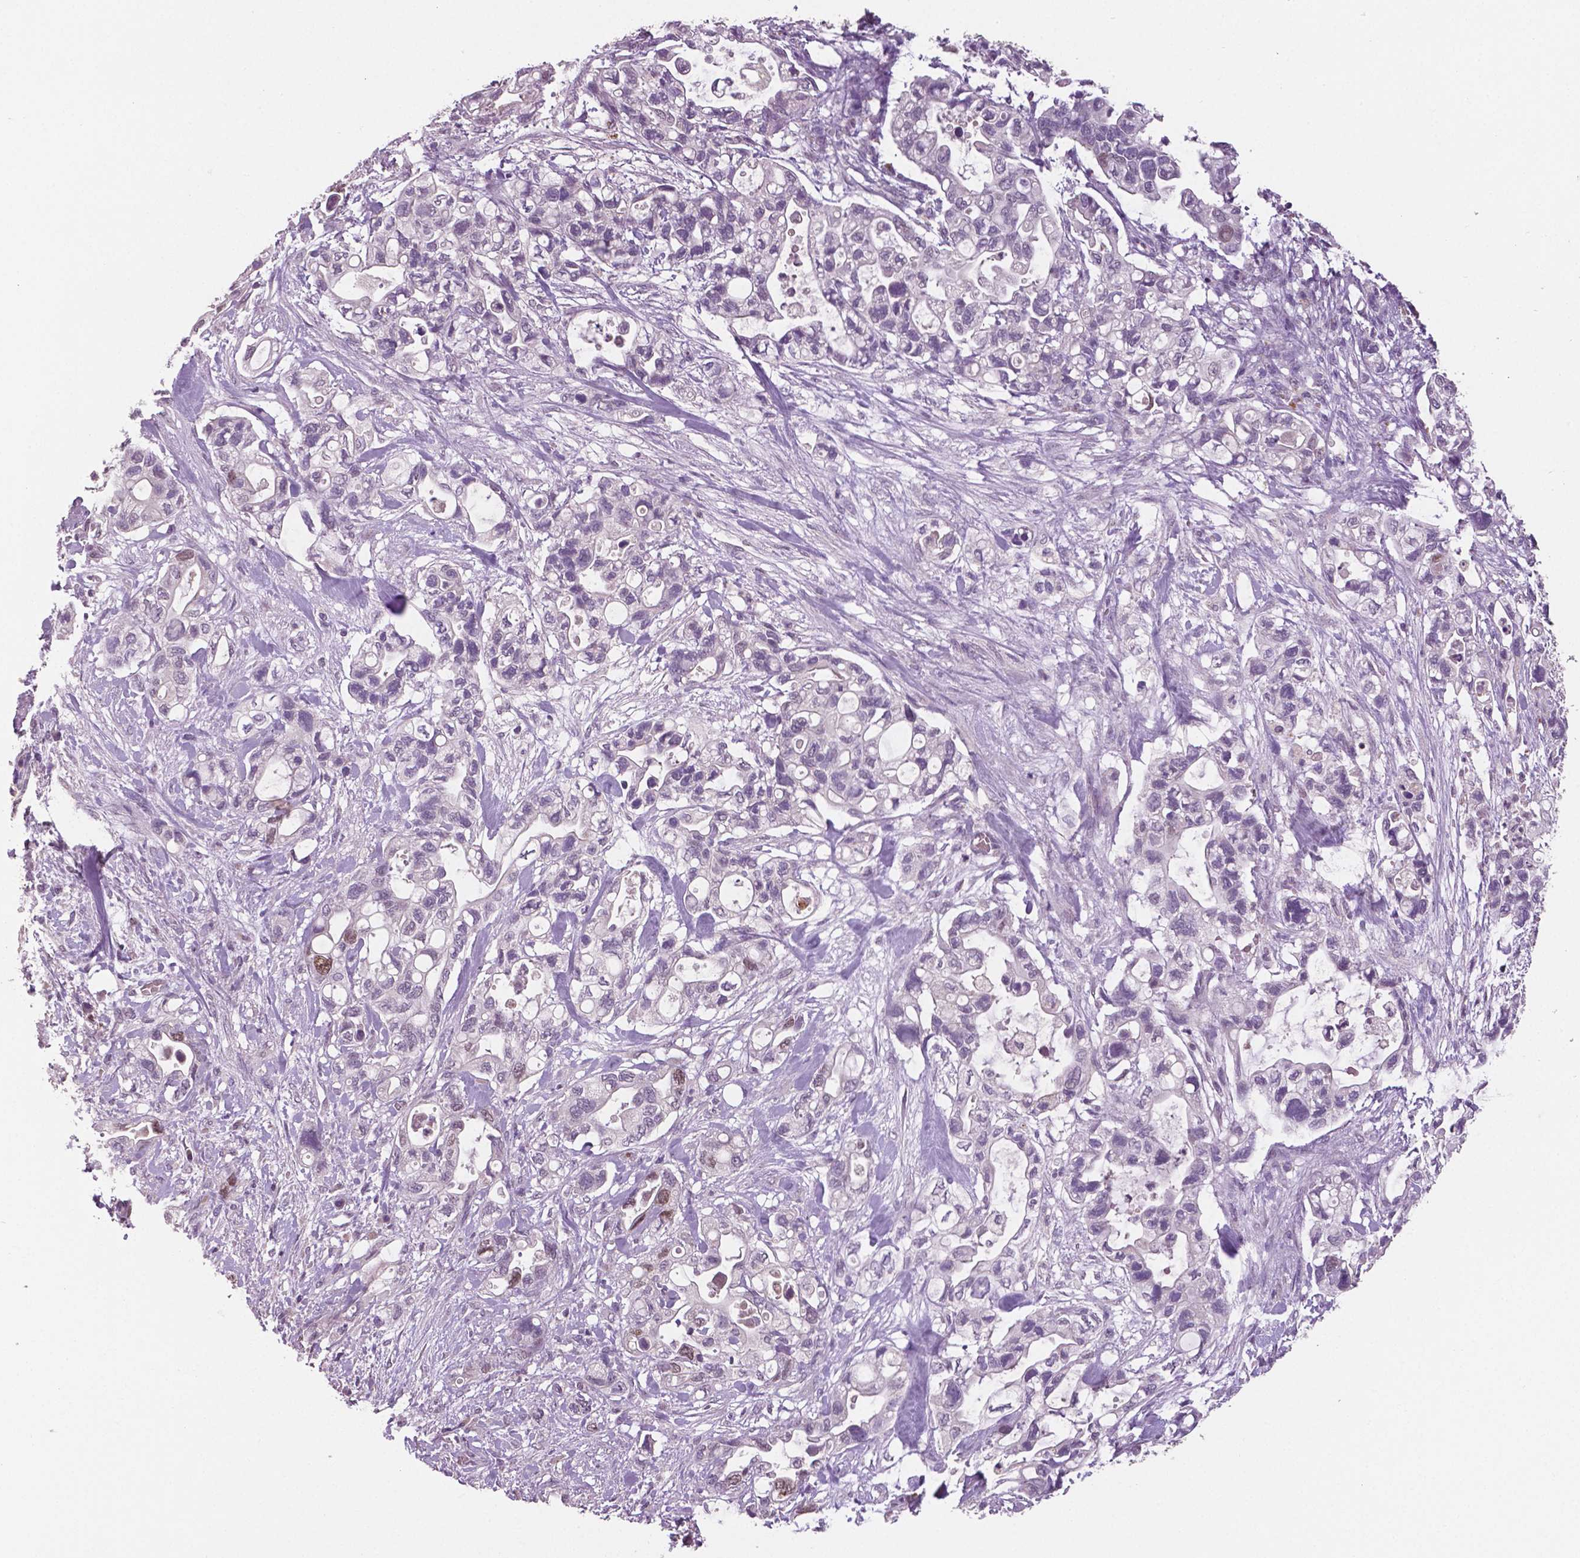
{"staining": {"intensity": "moderate", "quantity": "<25%", "location": "nuclear"}, "tissue": "pancreatic cancer", "cell_type": "Tumor cells", "image_type": "cancer", "snomed": [{"axis": "morphology", "description": "Adenocarcinoma, NOS"}, {"axis": "topography", "description": "Pancreas"}], "caption": "Pancreatic adenocarcinoma stained for a protein (brown) shows moderate nuclear positive positivity in approximately <25% of tumor cells.", "gene": "MKI67", "patient": {"sex": "female", "age": 72}}